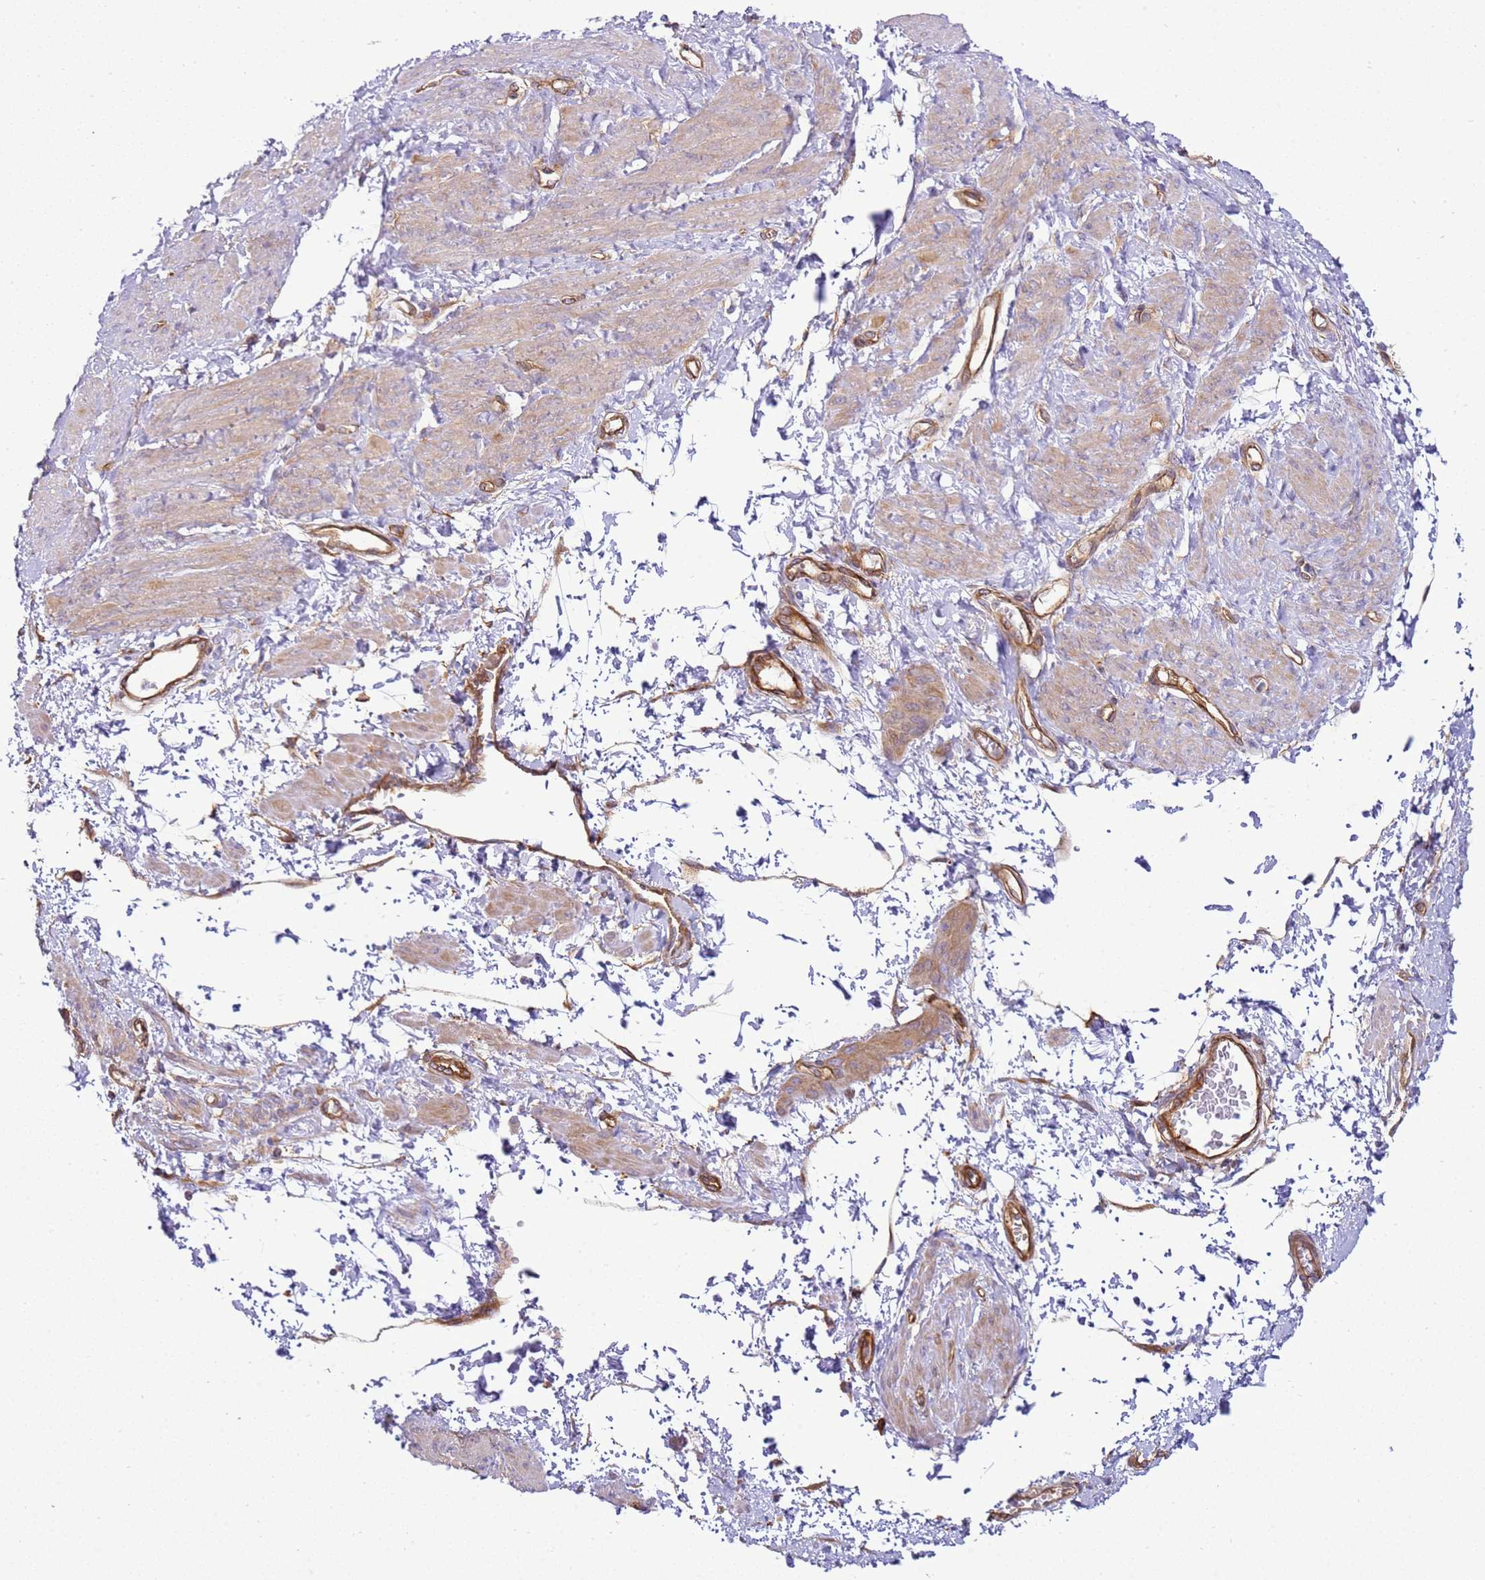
{"staining": {"intensity": "weak", "quantity": "25%-75%", "location": "cytoplasmic/membranous"}, "tissue": "smooth muscle", "cell_type": "Smooth muscle cells", "image_type": "normal", "snomed": [{"axis": "morphology", "description": "Normal tissue, NOS"}, {"axis": "topography", "description": "Smooth muscle"}, {"axis": "topography", "description": "Uterus"}], "caption": "Immunohistochemical staining of normal human smooth muscle demonstrates weak cytoplasmic/membranous protein expression in approximately 25%-75% of smooth muscle cells.", "gene": "SNX21", "patient": {"sex": "female", "age": 39}}